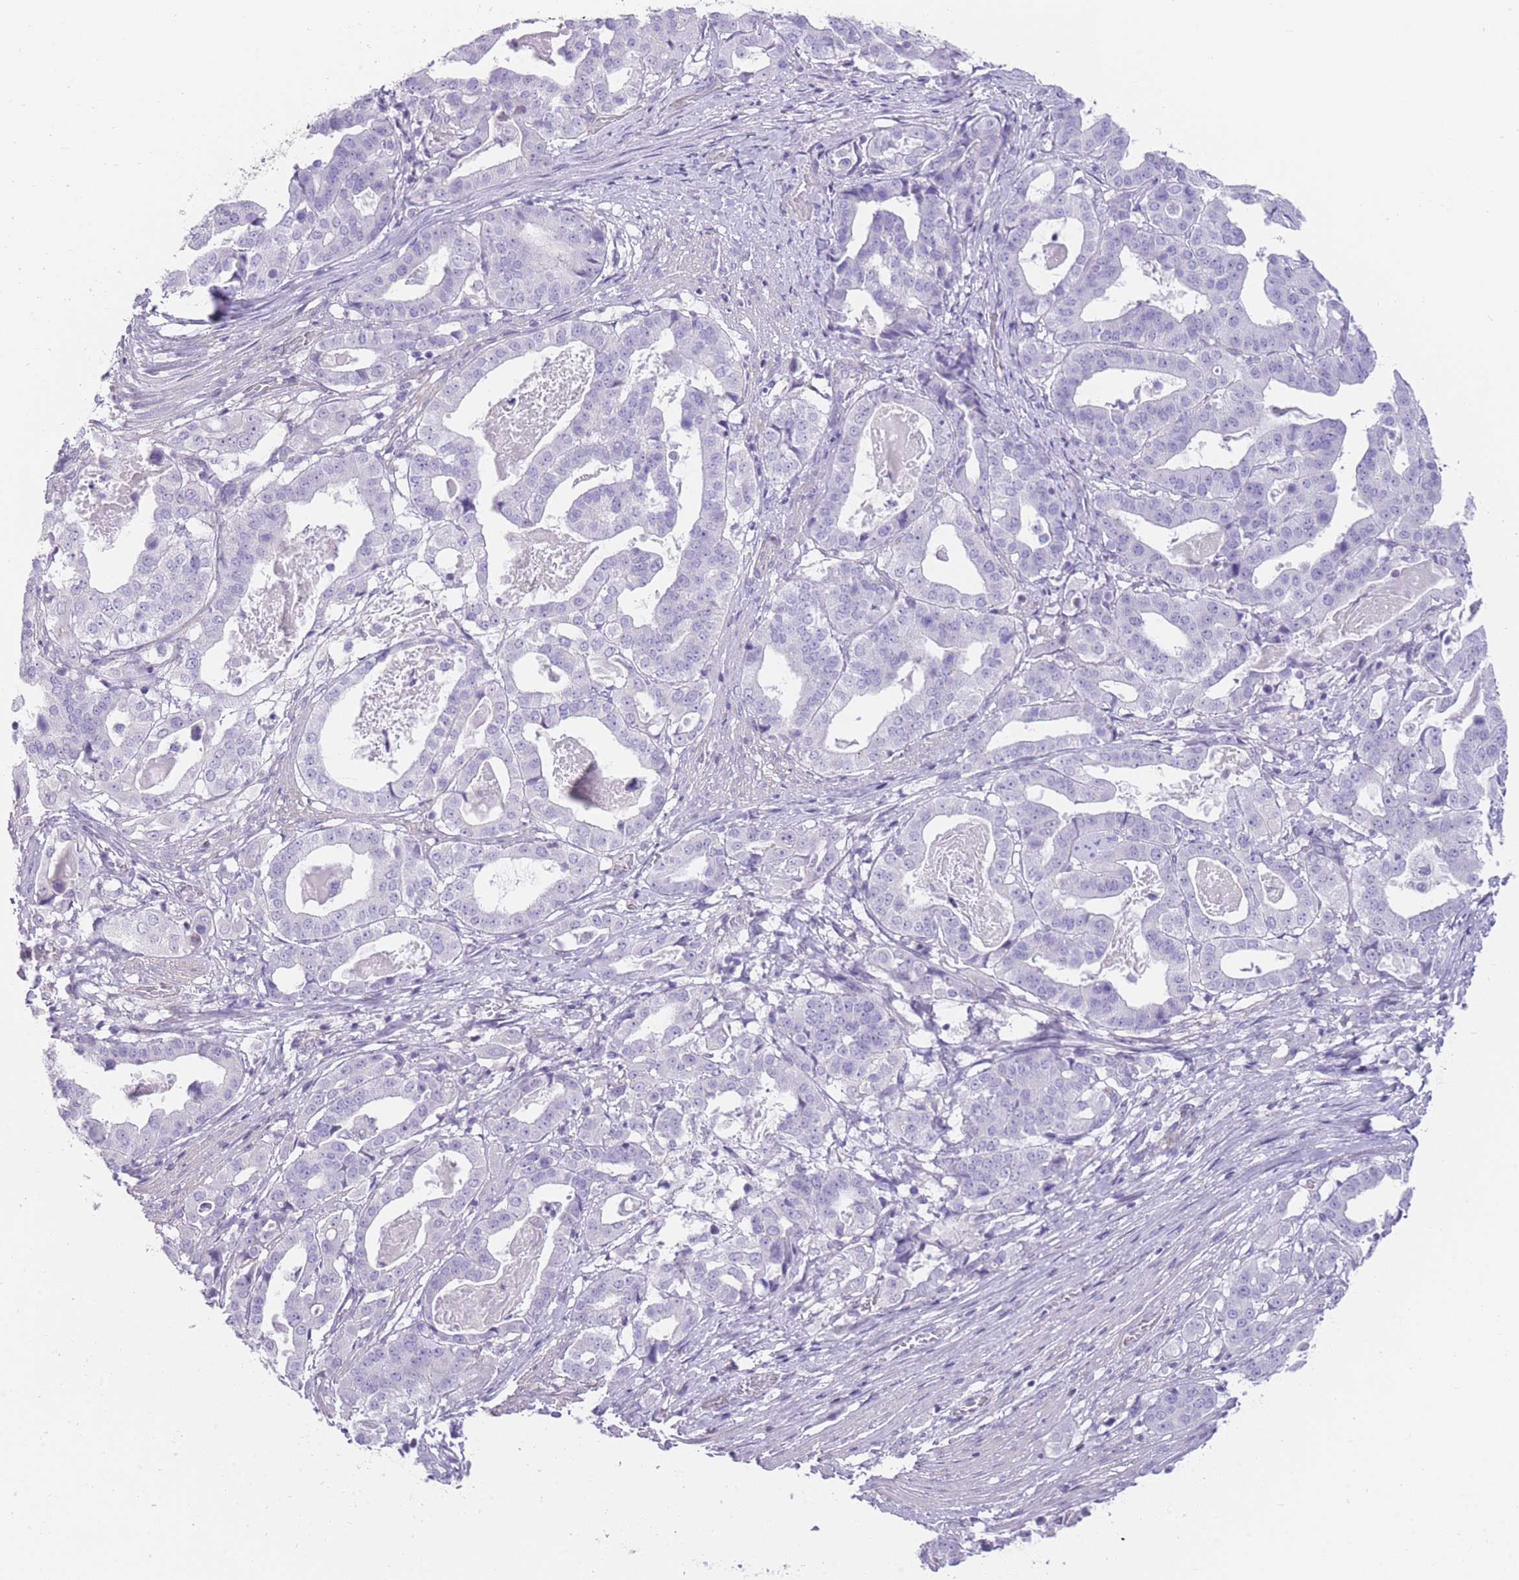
{"staining": {"intensity": "negative", "quantity": "none", "location": "none"}, "tissue": "stomach cancer", "cell_type": "Tumor cells", "image_type": "cancer", "snomed": [{"axis": "morphology", "description": "Adenocarcinoma, NOS"}, {"axis": "topography", "description": "Stomach"}], "caption": "This is an IHC histopathology image of human stomach adenocarcinoma. There is no positivity in tumor cells.", "gene": "OR11H12", "patient": {"sex": "male", "age": 48}}